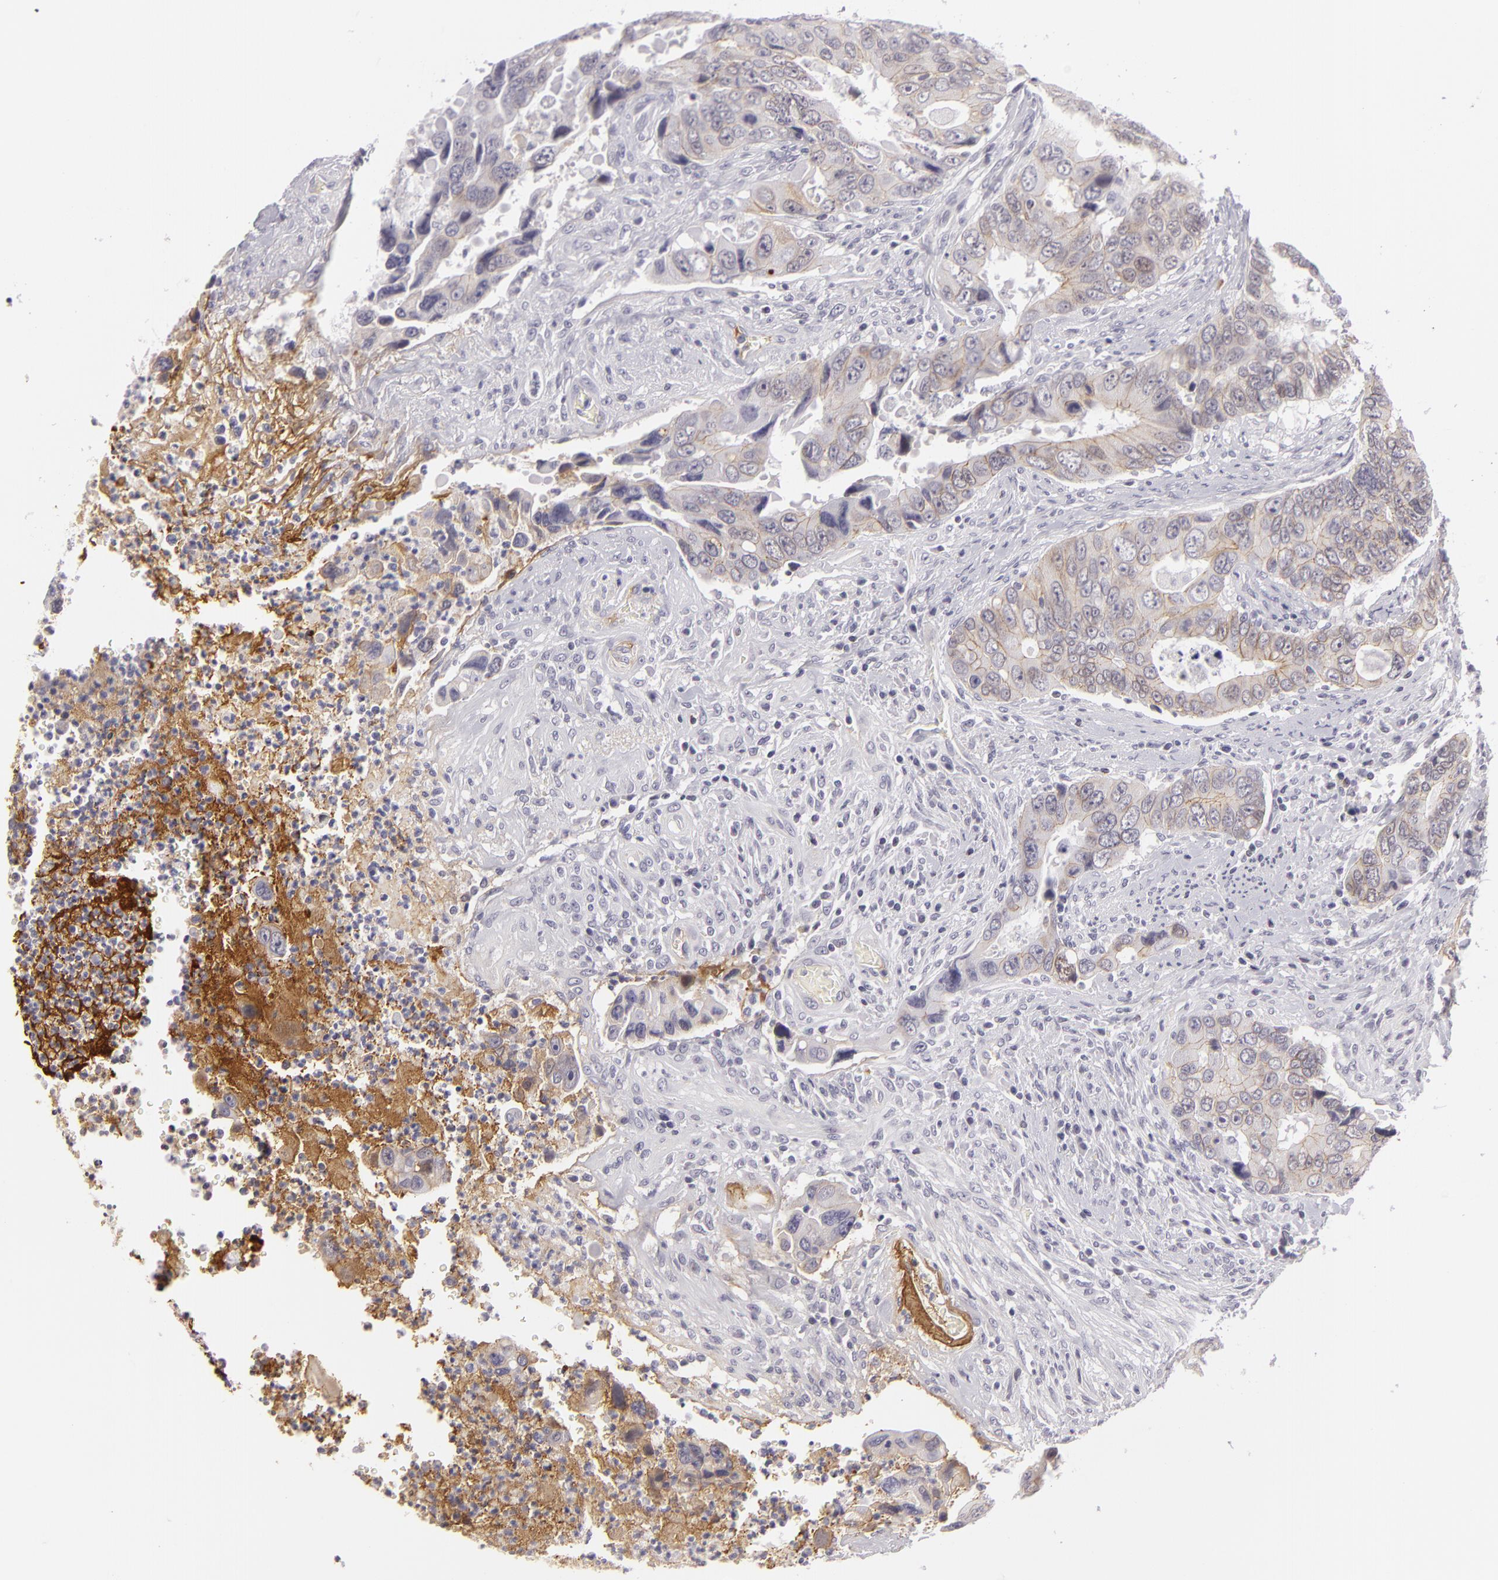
{"staining": {"intensity": "weak", "quantity": "<25%", "location": "cytoplasmic/membranous"}, "tissue": "colorectal cancer", "cell_type": "Tumor cells", "image_type": "cancer", "snomed": [{"axis": "morphology", "description": "Adenocarcinoma, NOS"}, {"axis": "topography", "description": "Rectum"}], "caption": "The immunohistochemistry micrograph has no significant positivity in tumor cells of colorectal adenocarcinoma tissue. The staining was performed using DAB to visualize the protein expression in brown, while the nuclei were stained in blue with hematoxylin (Magnification: 20x).", "gene": "CTNNB1", "patient": {"sex": "female", "age": 67}}